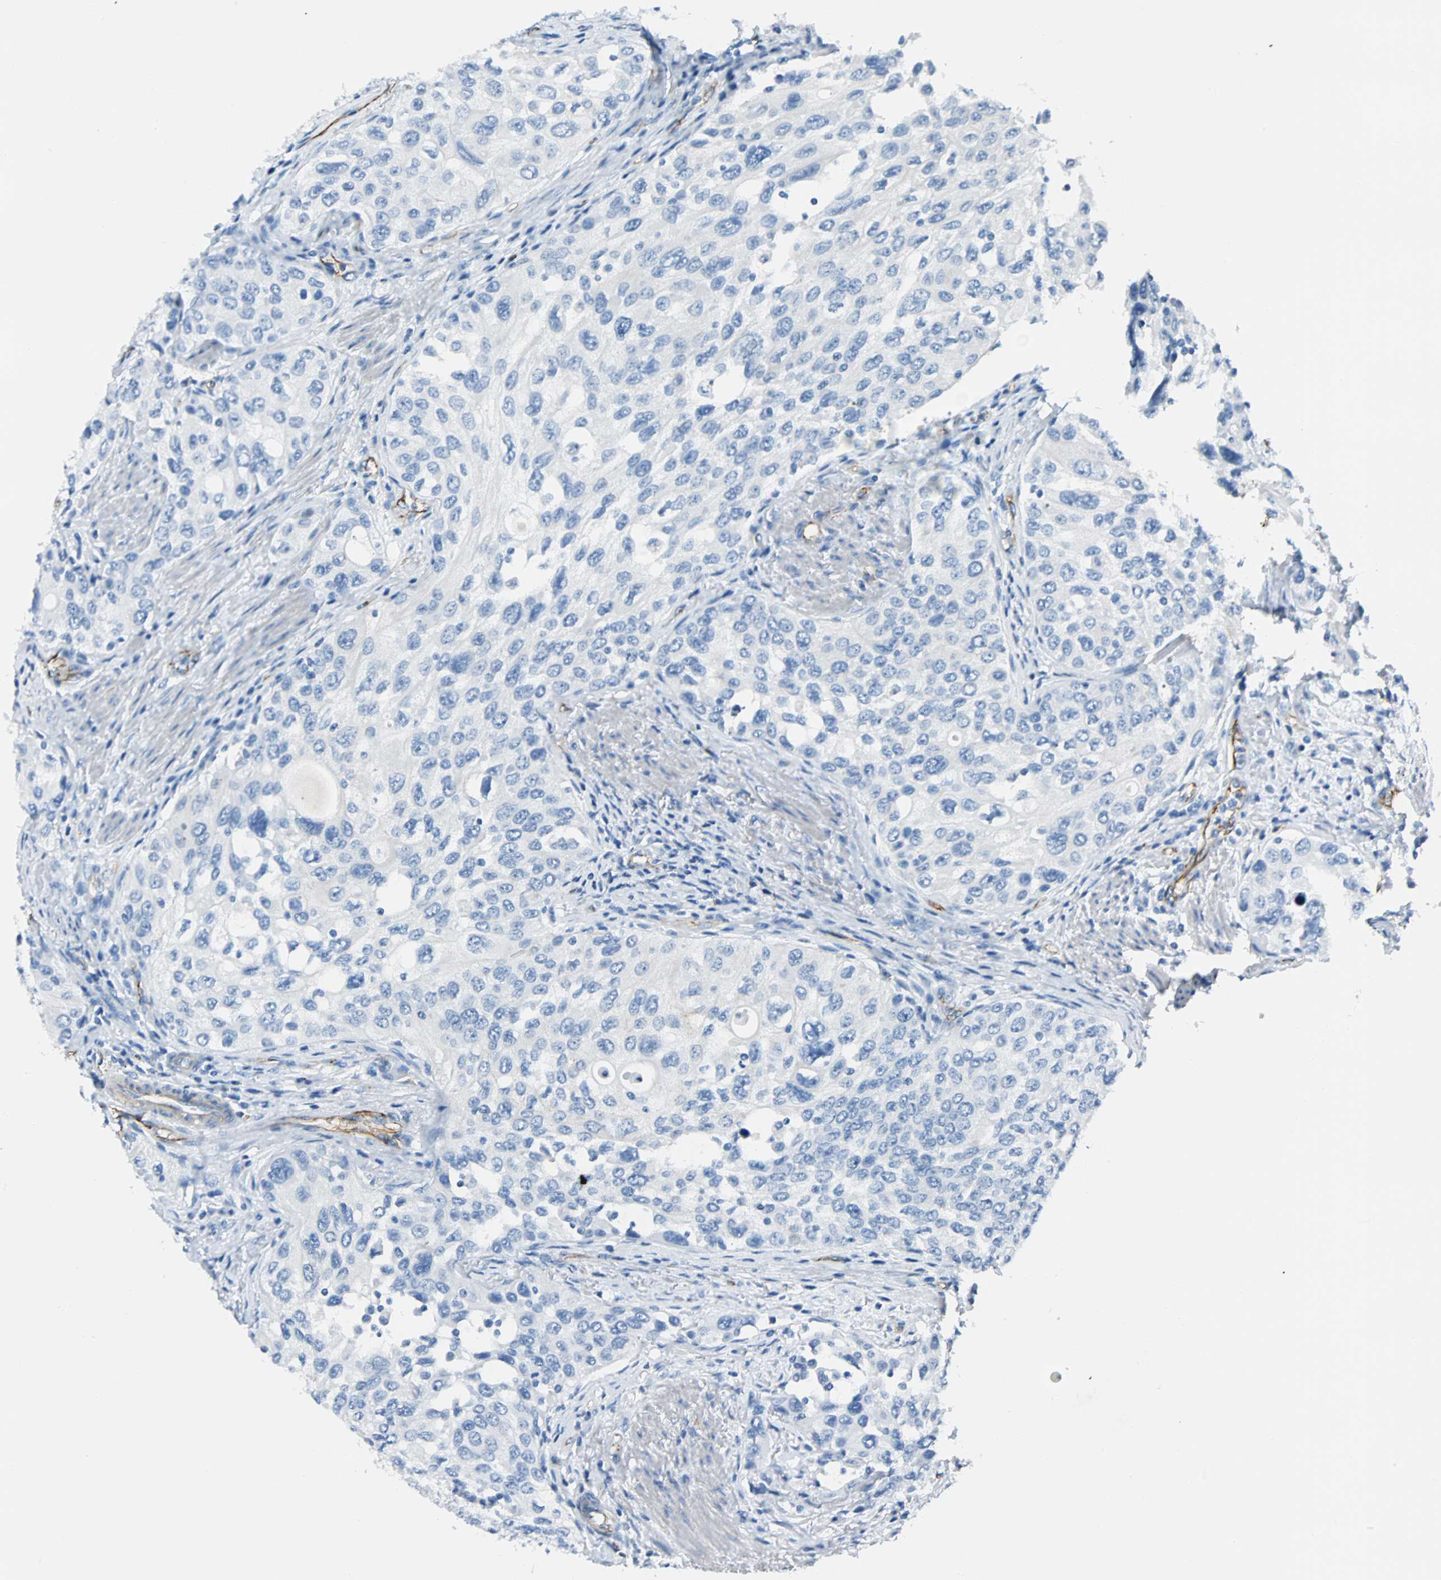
{"staining": {"intensity": "negative", "quantity": "none", "location": "none"}, "tissue": "urothelial cancer", "cell_type": "Tumor cells", "image_type": "cancer", "snomed": [{"axis": "morphology", "description": "Urothelial carcinoma, High grade"}, {"axis": "topography", "description": "Urinary bladder"}], "caption": "This histopathology image is of urothelial cancer stained with immunohistochemistry (IHC) to label a protein in brown with the nuclei are counter-stained blue. There is no positivity in tumor cells.", "gene": "VPS9D1", "patient": {"sex": "female", "age": 56}}